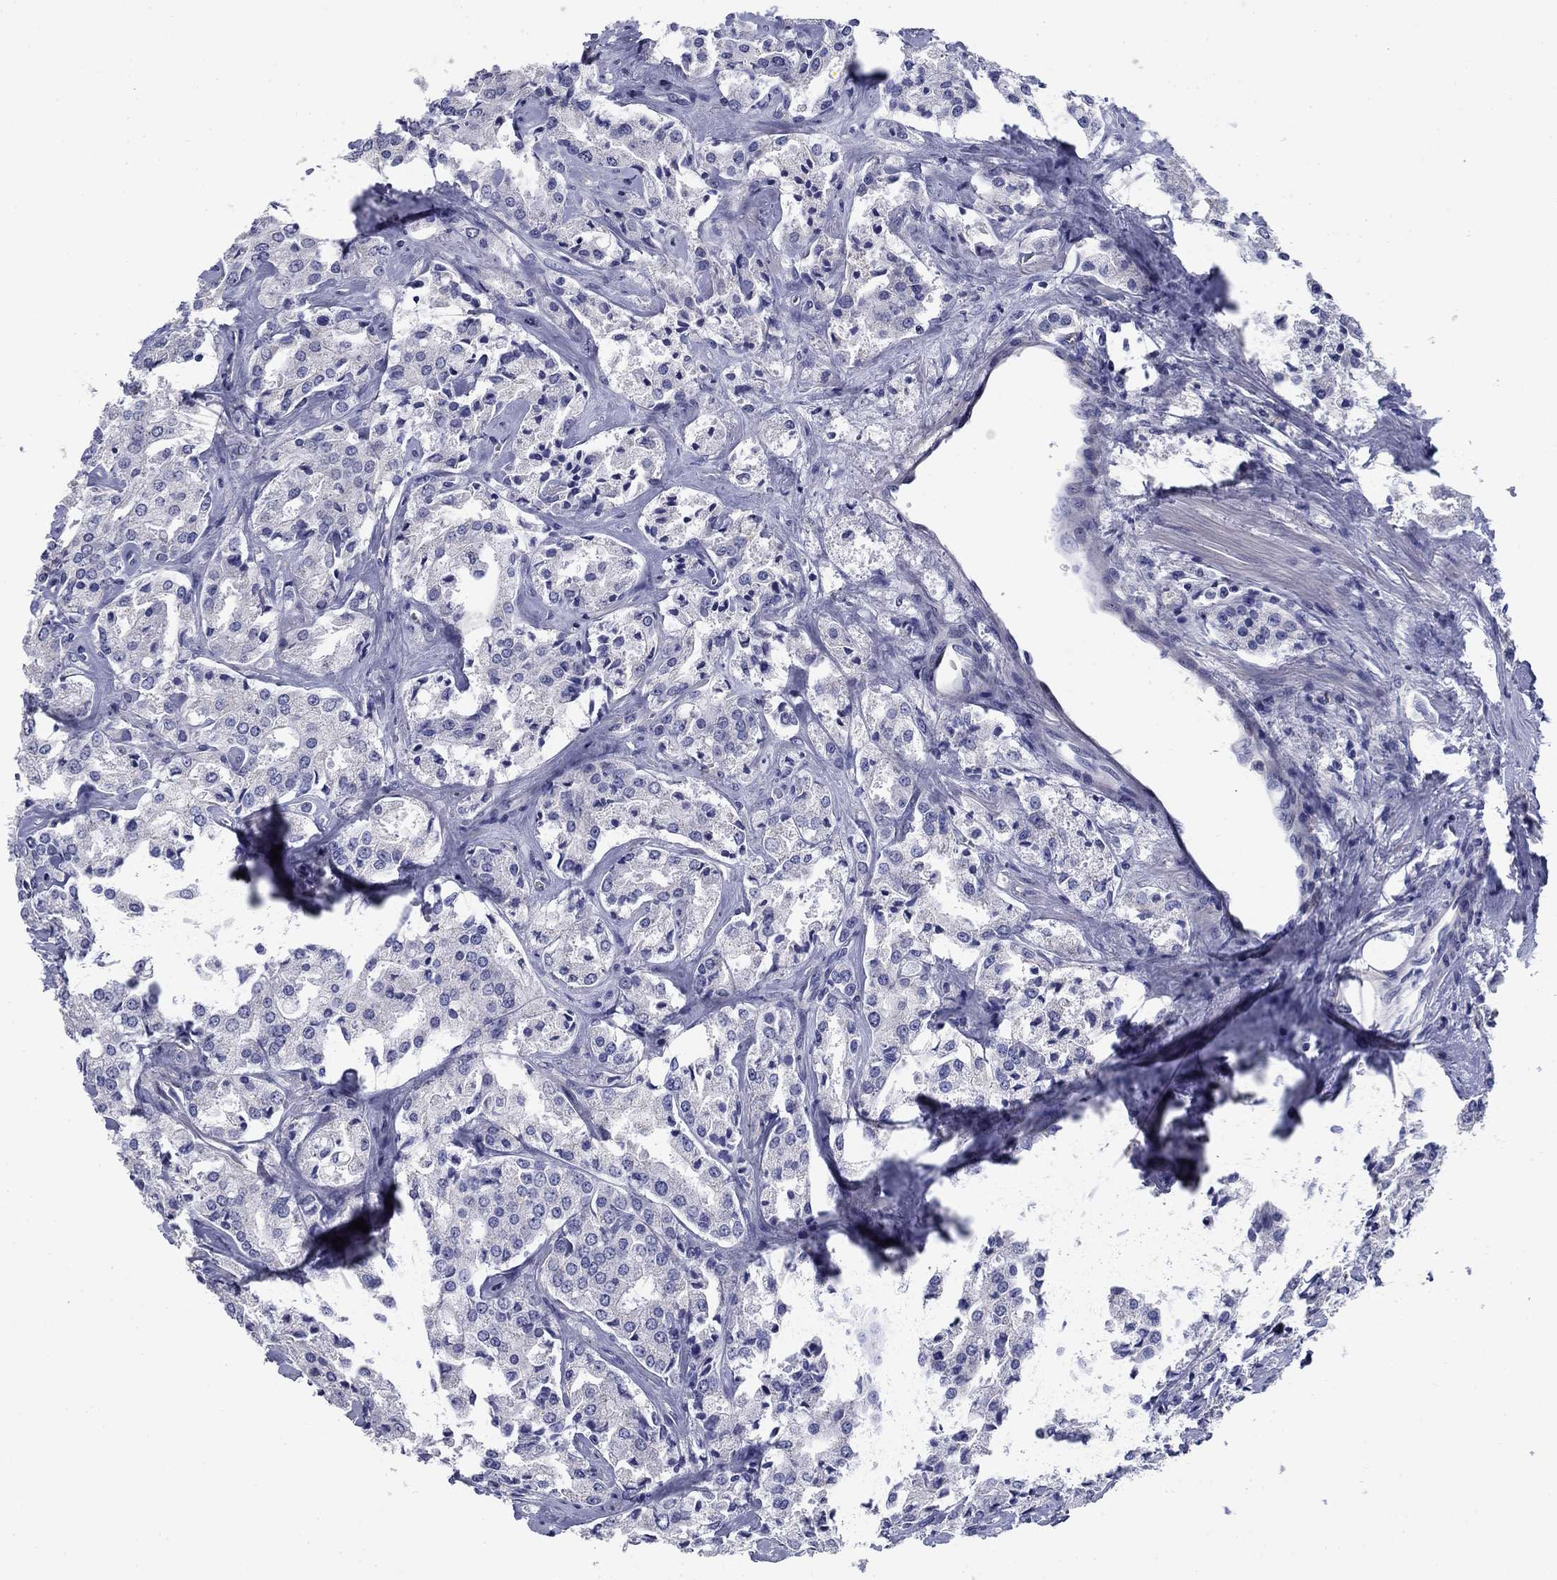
{"staining": {"intensity": "negative", "quantity": "none", "location": "none"}, "tissue": "prostate cancer", "cell_type": "Tumor cells", "image_type": "cancer", "snomed": [{"axis": "morphology", "description": "Adenocarcinoma, NOS"}, {"axis": "topography", "description": "Prostate"}], "caption": "The micrograph demonstrates no significant staining in tumor cells of adenocarcinoma (prostate).", "gene": "PRKCG", "patient": {"sex": "male", "age": 66}}